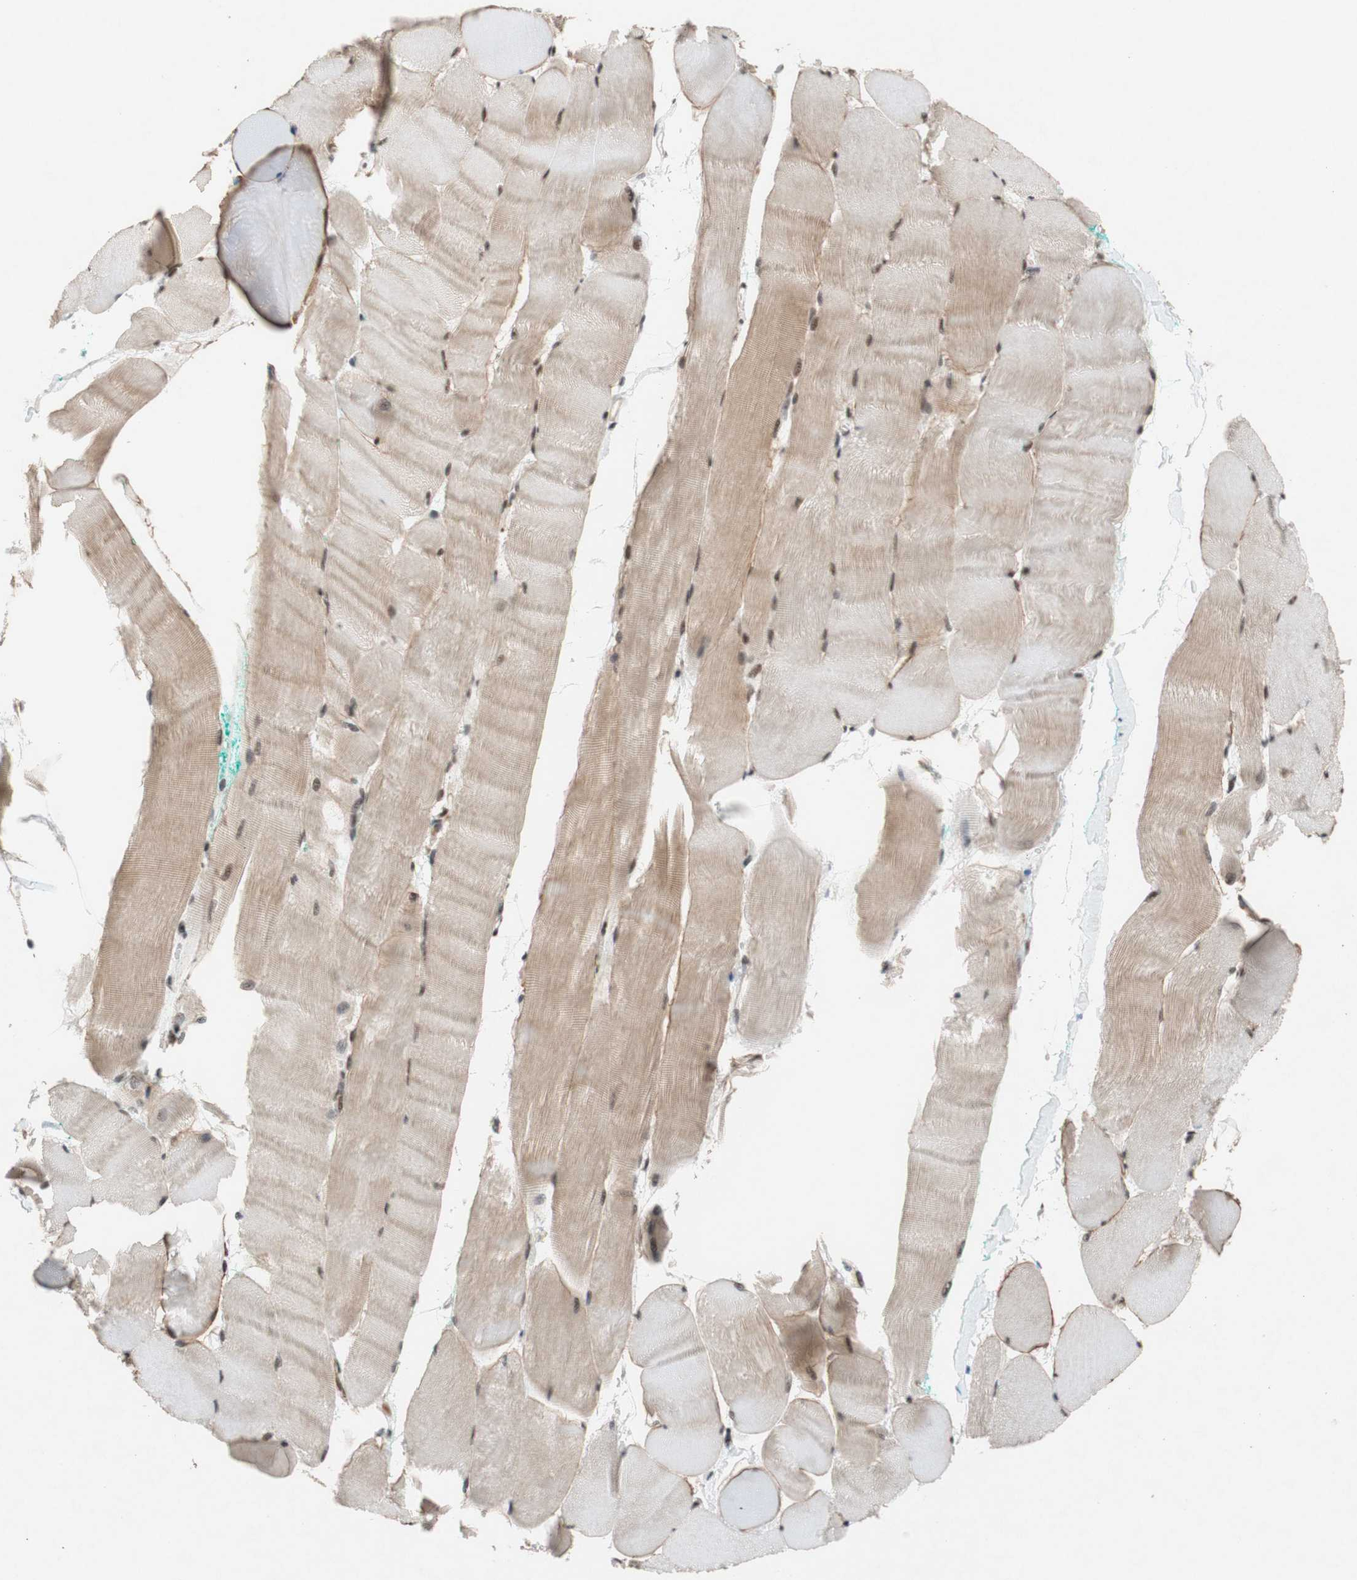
{"staining": {"intensity": "strong", "quantity": ">75%", "location": "cytoplasmic/membranous,nuclear"}, "tissue": "skeletal muscle", "cell_type": "Myocytes", "image_type": "normal", "snomed": [{"axis": "morphology", "description": "Normal tissue, NOS"}, {"axis": "morphology", "description": "Squamous cell carcinoma, NOS"}, {"axis": "topography", "description": "Skeletal muscle"}], "caption": "Protein staining demonstrates strong cytoplasmic/membranous,nuclear positivity in about >75% of myocytes in benign skeletal muscle. (brown staining indicates protein expression, while blue staining denotes nuclei).", "gene": "TLE1", "patient": {"sex": "male", "age": 51}}